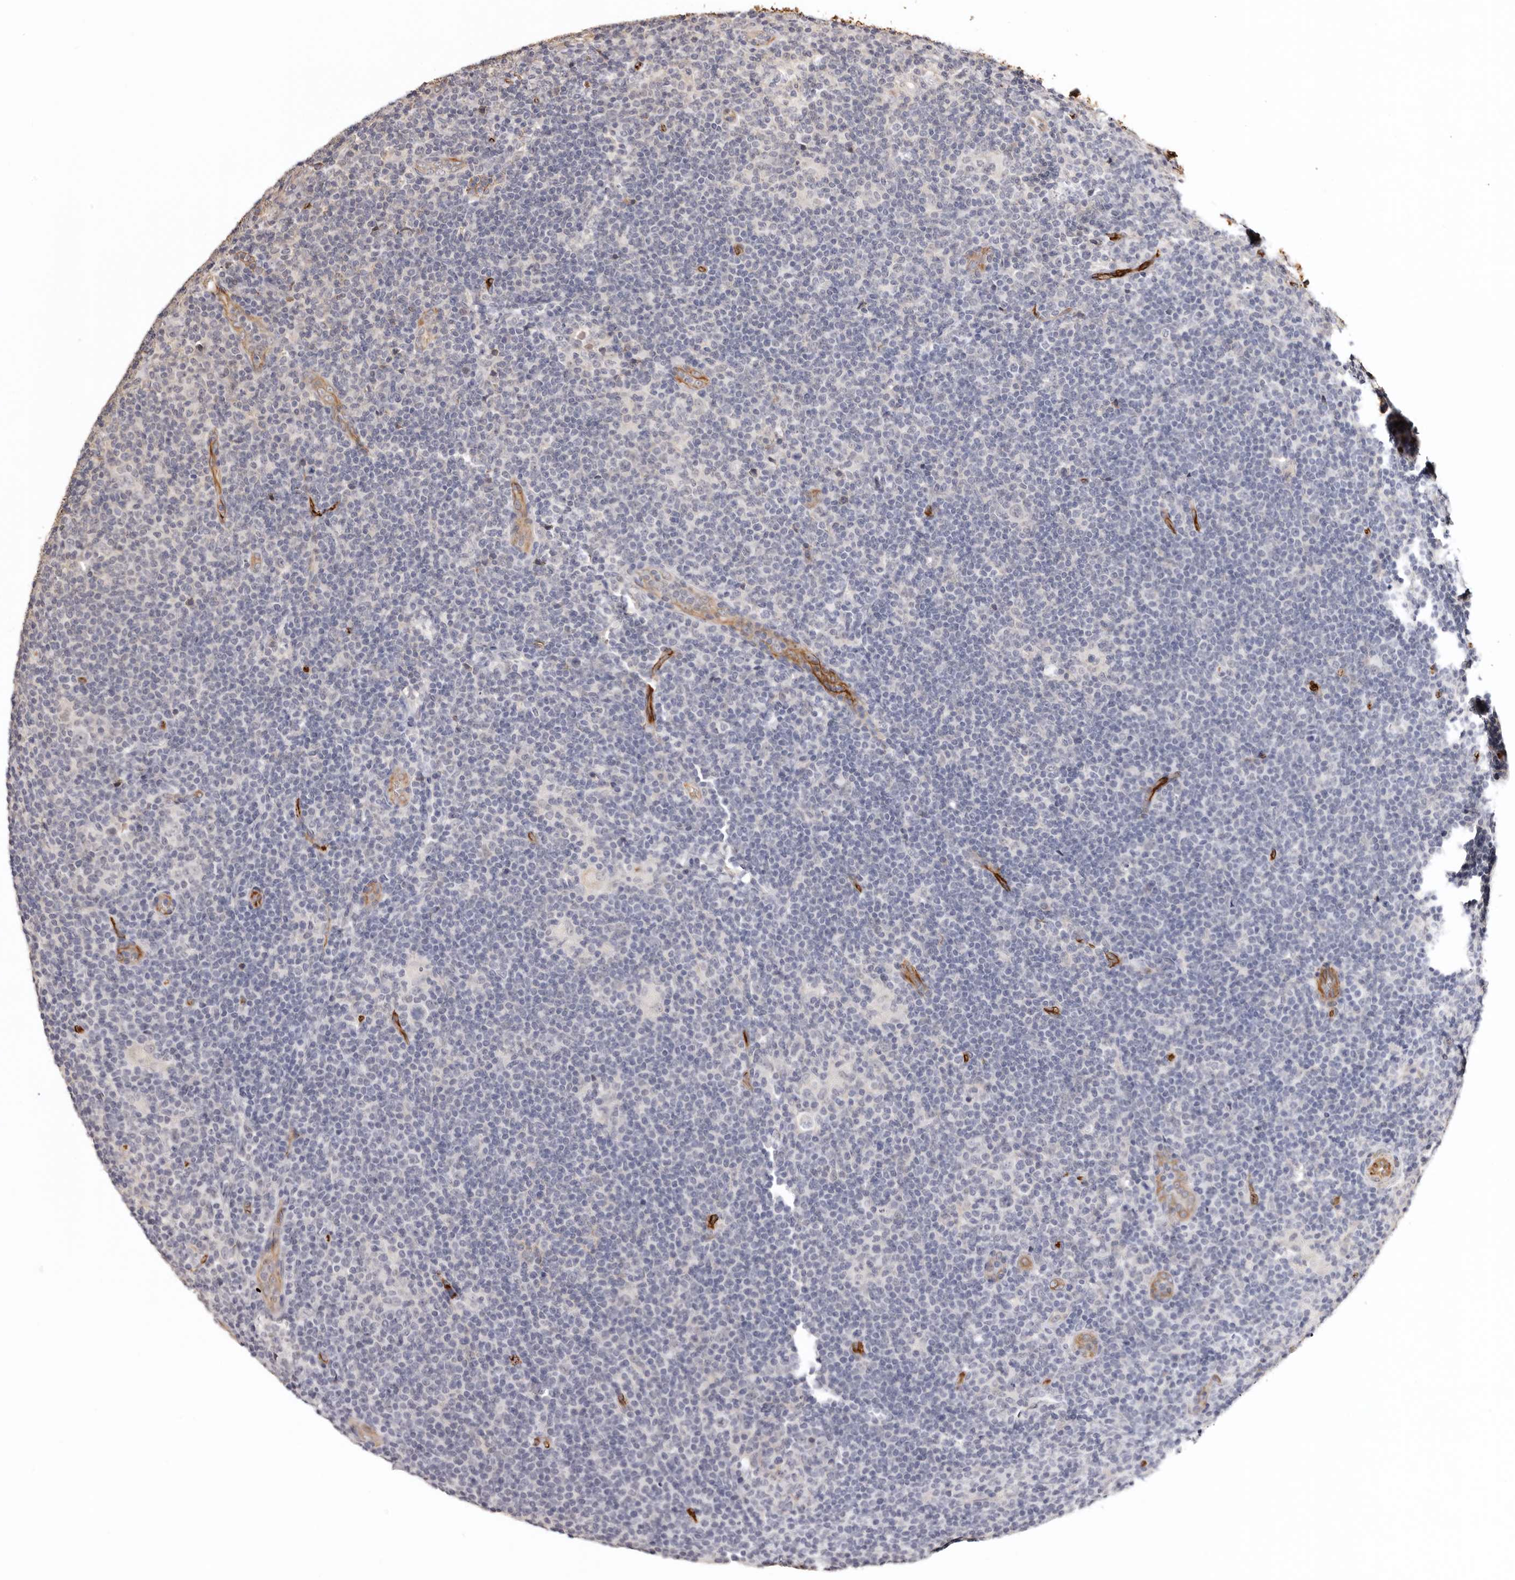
{"staining": {"intensity": "negative", "quantity": "none", "location": "none"}, "tissue": "lymphoma", "cell_type": "Tumor cells", "image_type": "cancer", "snomed": [{"axis": "morphology", "description": "Hodgkin's disease, NOS"}, {"axis": "topography", "description": "Lymph node"}], "caption": "Human Hodgkin's disease stained for a protein using immunohistochemistry displays no staining in tumor cells.", "gene": "ZNF557", "patient": {"sex": "female", "age": 57}}